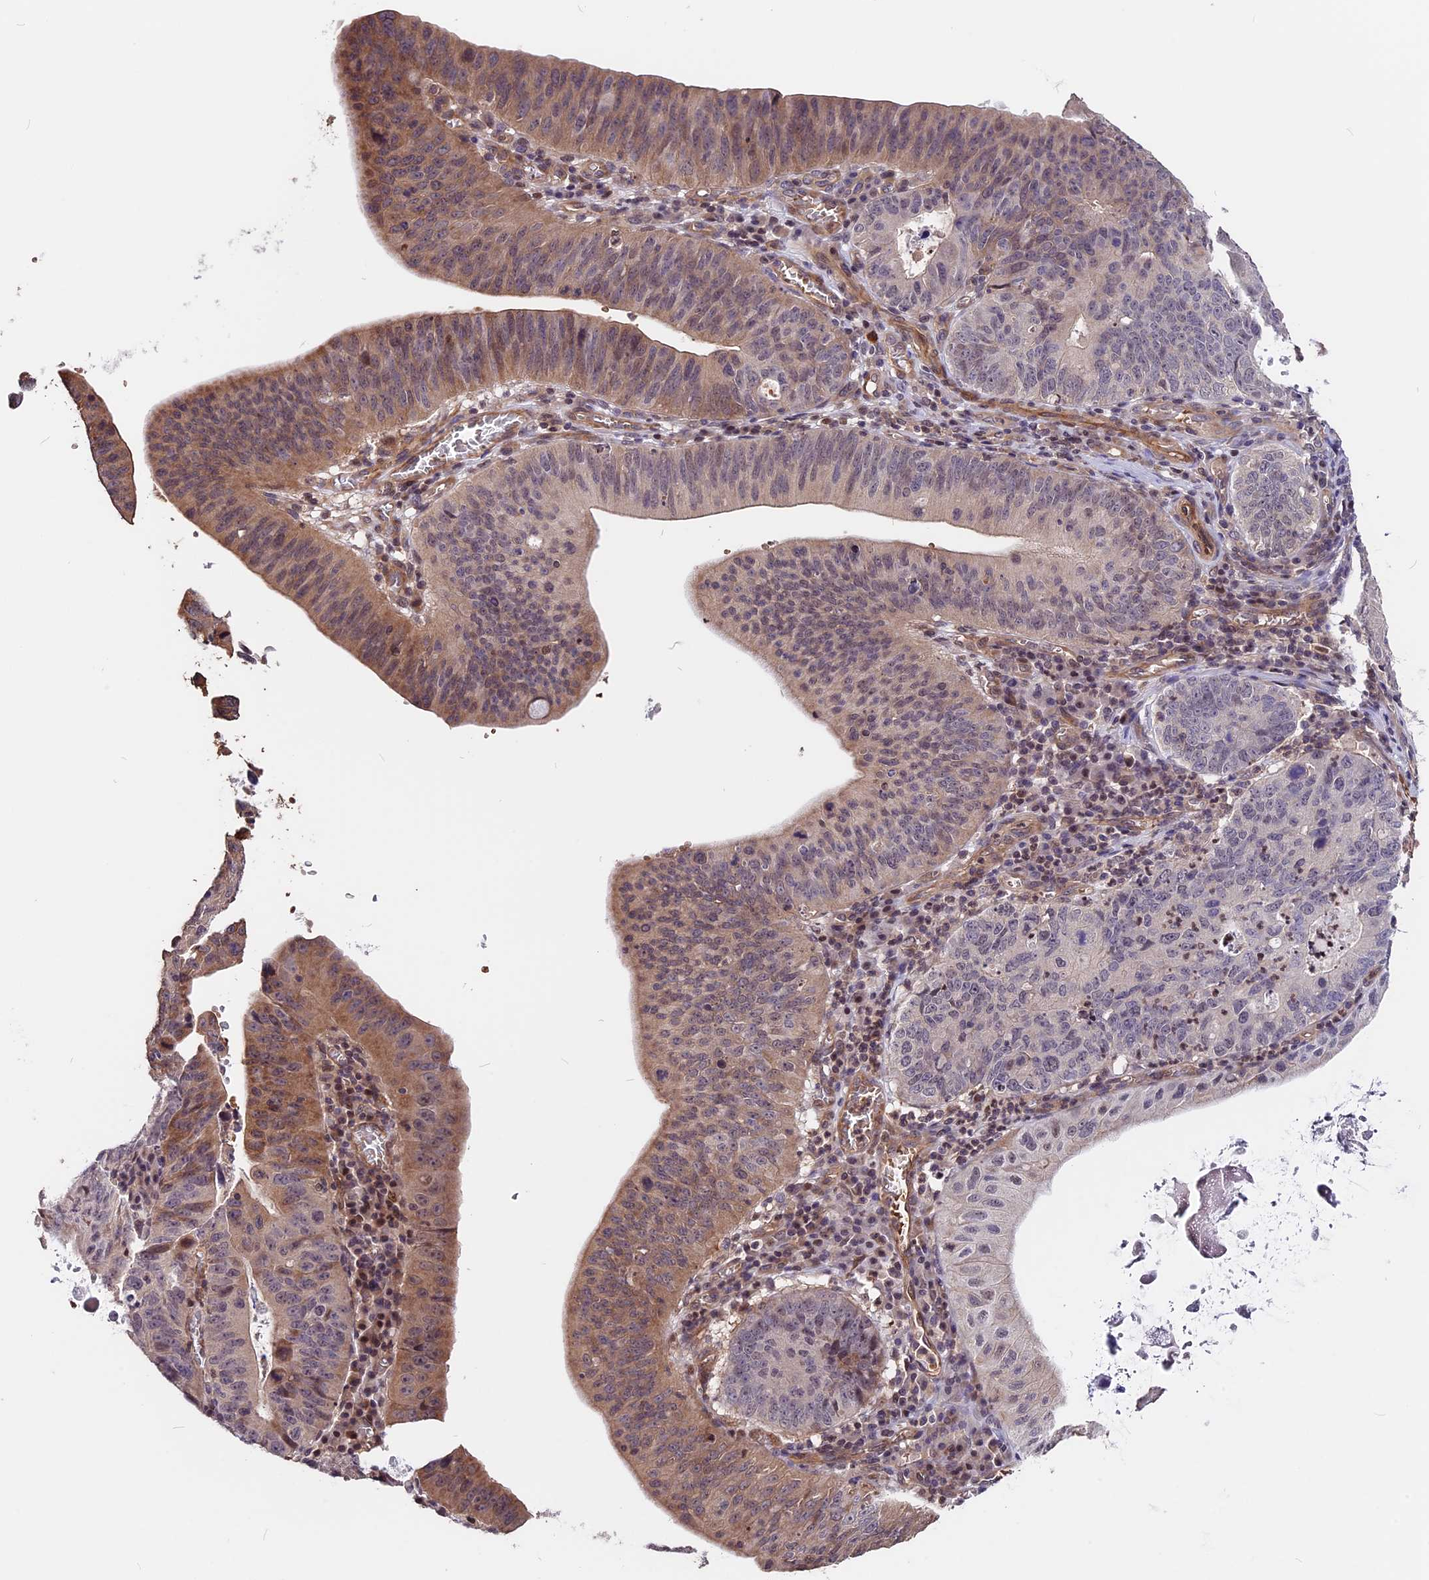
{"staining": {"intensity": "weak", "quantity": "<25%", "location": "cytoplasmic/membranous"}, "tissue": "stomach cancer", "cell_type": "Tumor cells", "image_type": "cancer", "snomed": [{"axis": "morphology", "description": "Adenocarcinoma, NOS"}, {"axis": "topography", "description": "Stomach"}], "caption": "A photomicrograph of human stomach cancer (adenocarcinoma) is negative for staining in tumor cells.", "gene": "ZC3H10", "patient": {"sex": "male", "age": 59}}